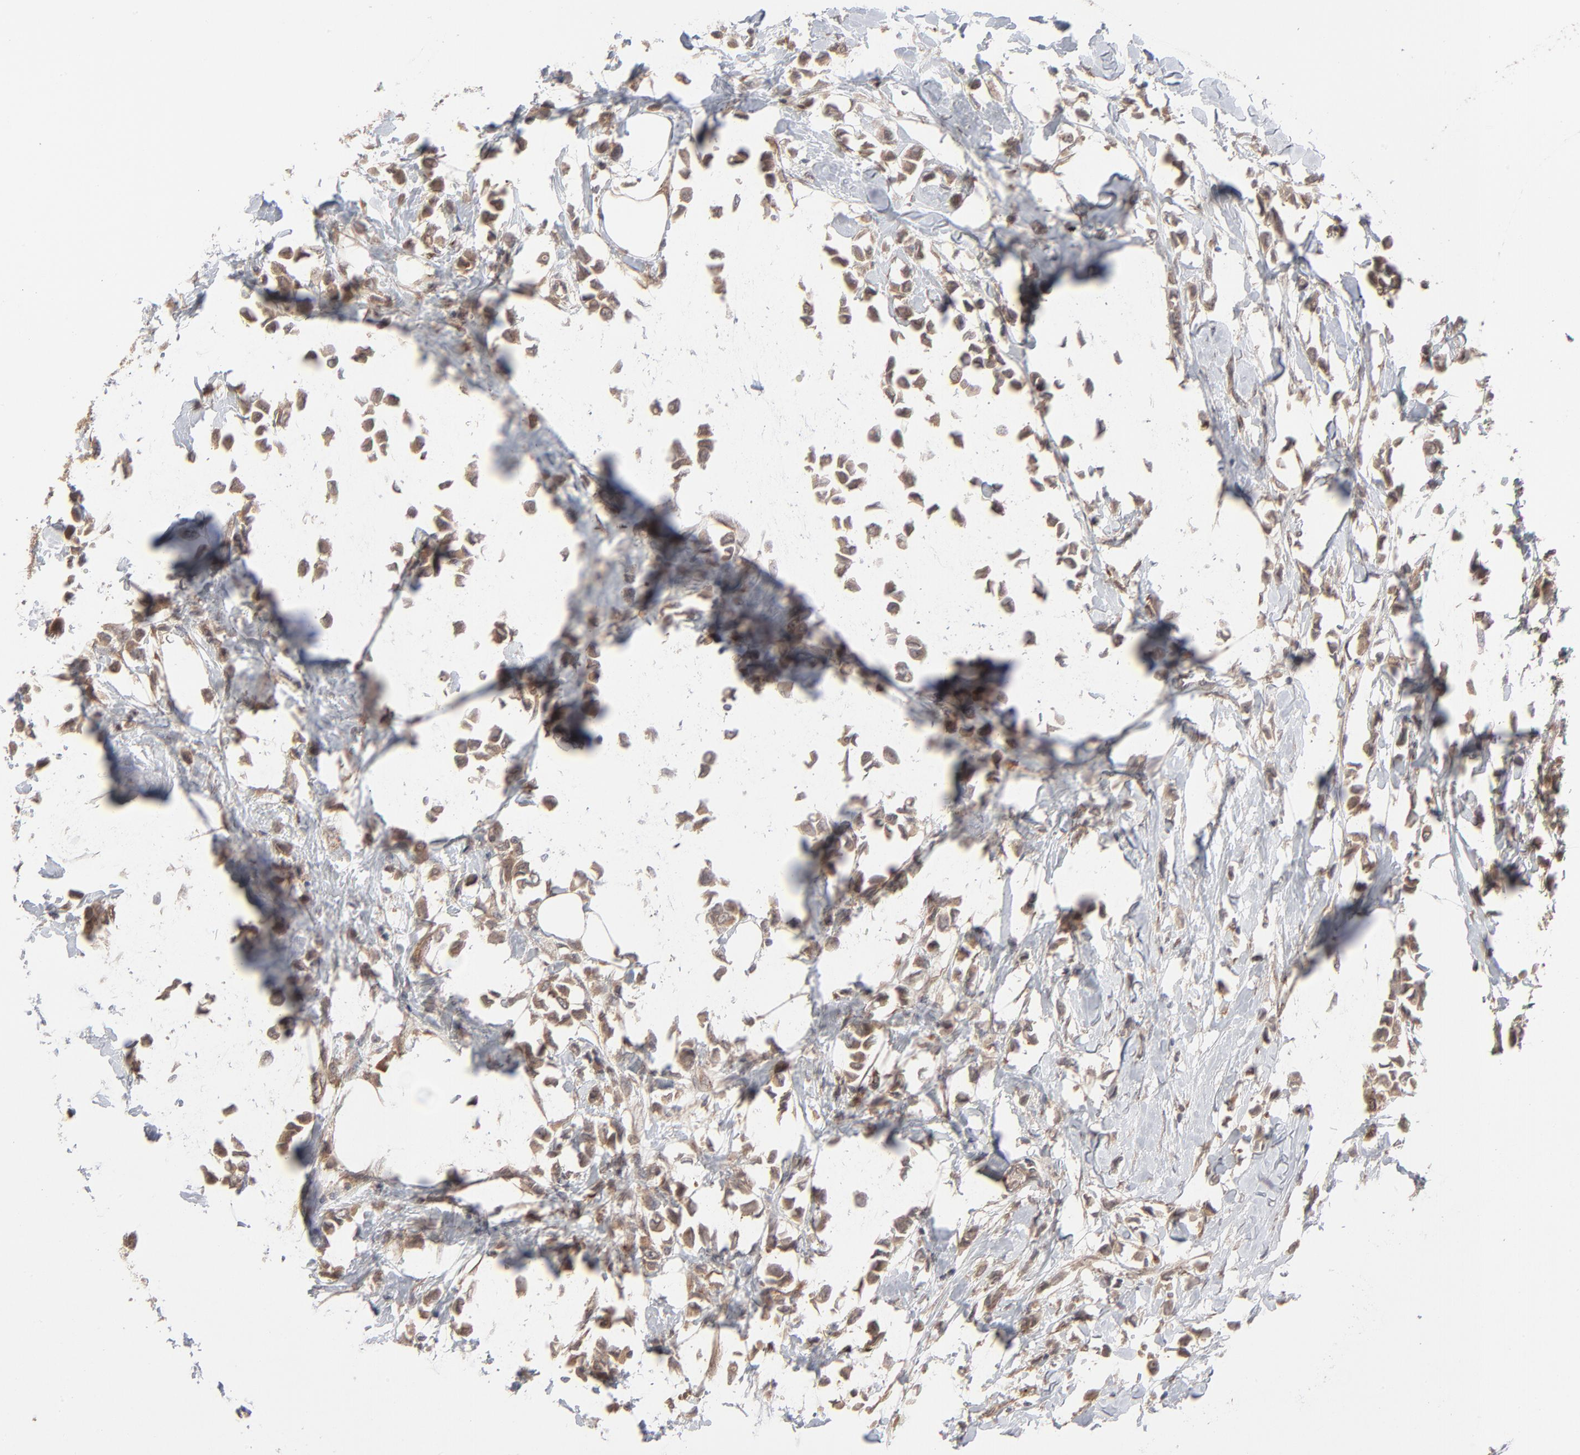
{"staining": {"intensity": "moderate", "quantity": ">75%", "location": "cytoplasmic/membranous"}, "tissue": "breast cancer", "cell_type": "Tumor cells", "image_type": "cancer", "snomed": [{"axis": "morphology", "description": "Lobular carcinoma"}, {"axis": "topography", "description": "Breast"}], "caption": "Breast cancer (lobular carcinoma) stained with a brown dye demonstrates moderate cytoplasmic/membranous positive expression in about >75% of tumor cells.", "gene": "SCFD1", "patient": {"sex": "female", "age": 51}}